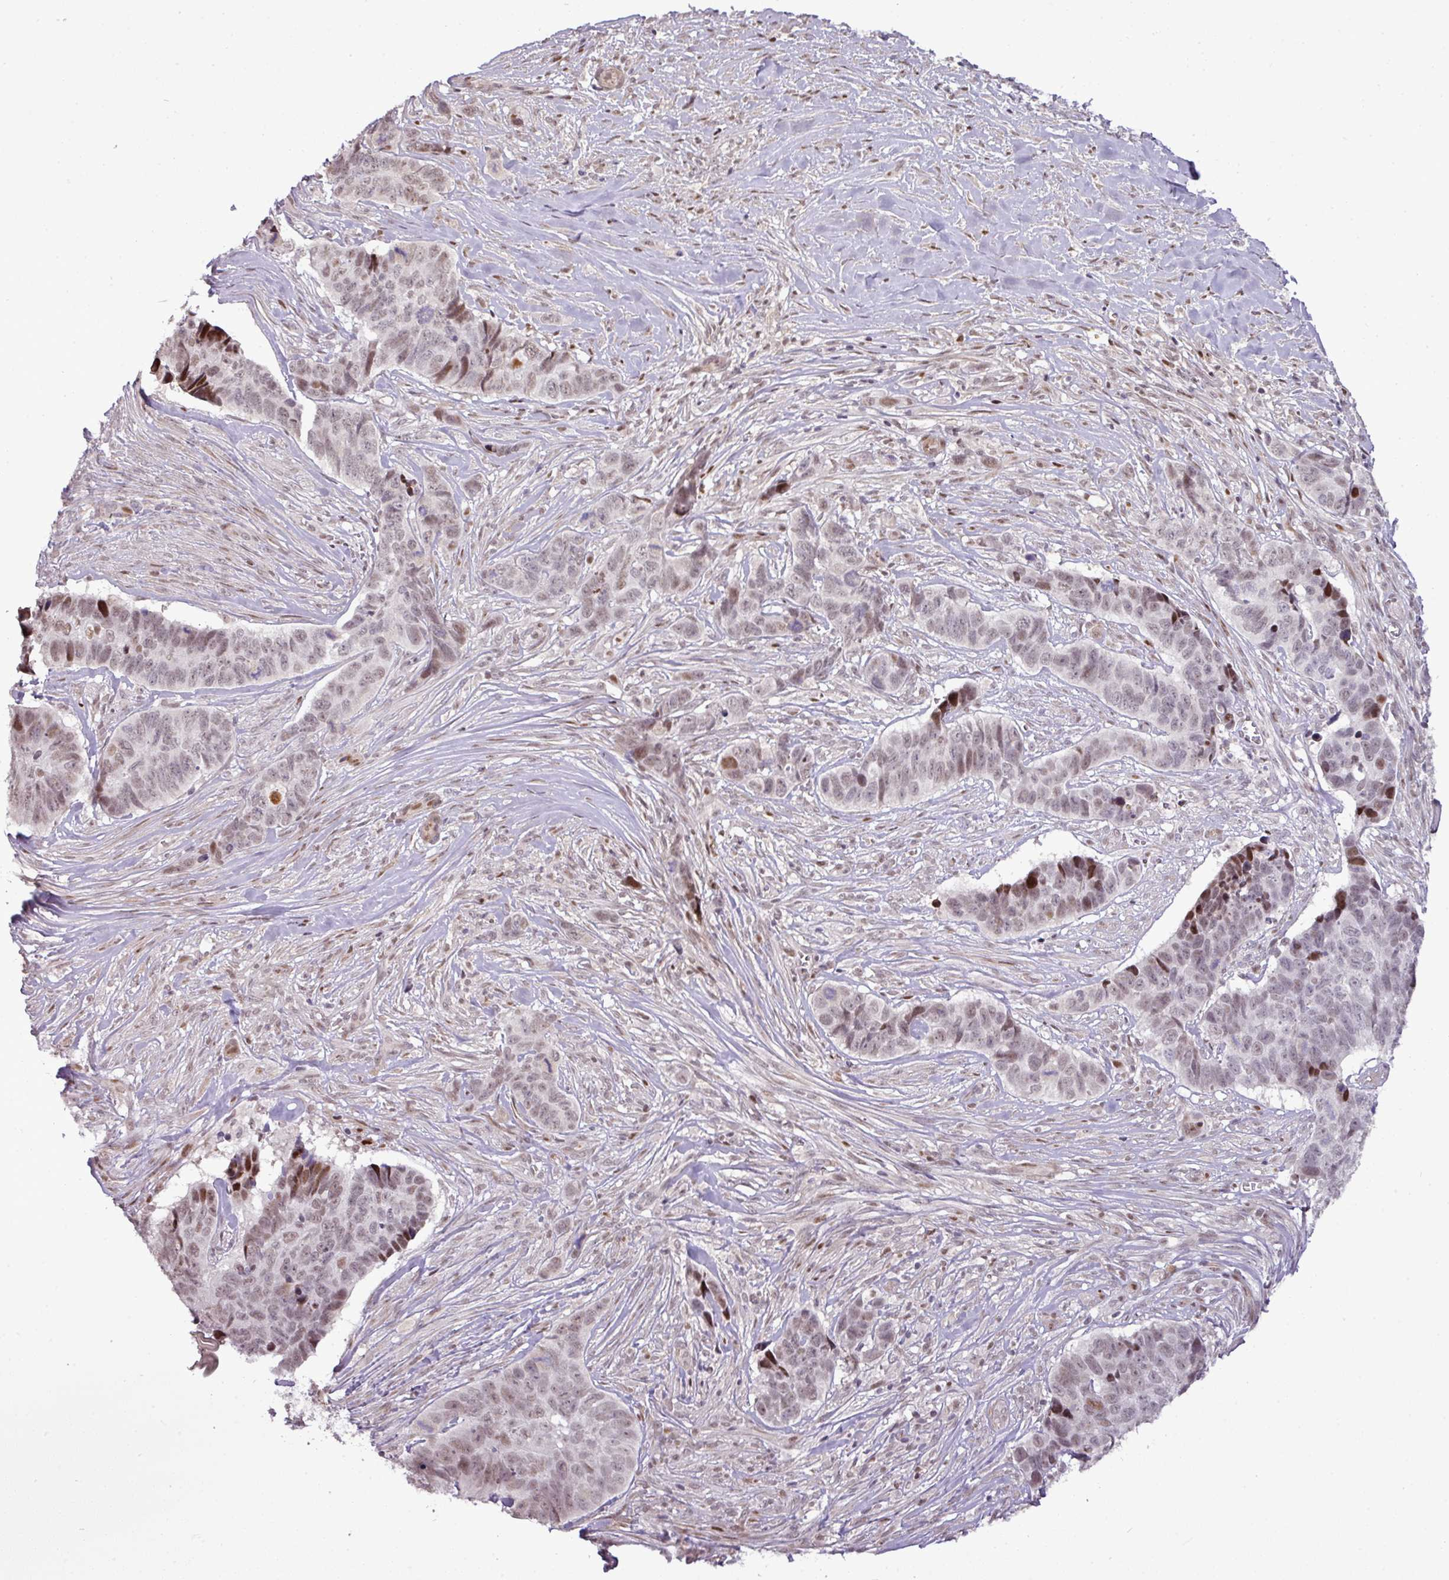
{"staining": {"intensity": "moderate", "quantity": "25%-75%", "location": "nuclear"}, "tissue": "skin cancer", "cell_type": "Tumor cells", "image_type": "cancer", "snomed": [{"axis": "morphology", "description": "Basal cell carcinoma"}, {"axis": "topography", "description": "Skin"}], "caption": "Immunohistochemistry (IHC) micrograph of neoplastic tissue: human skin basal cell carcinoma stained using immunohistochemistry demonstrates medium levels of moderate protein expression localized specifically in the nuclear of tumor cells, appearing as a nuclear brown color.", "gene": "MYSM1", "patient": {"sex": "female", "age": 82}}